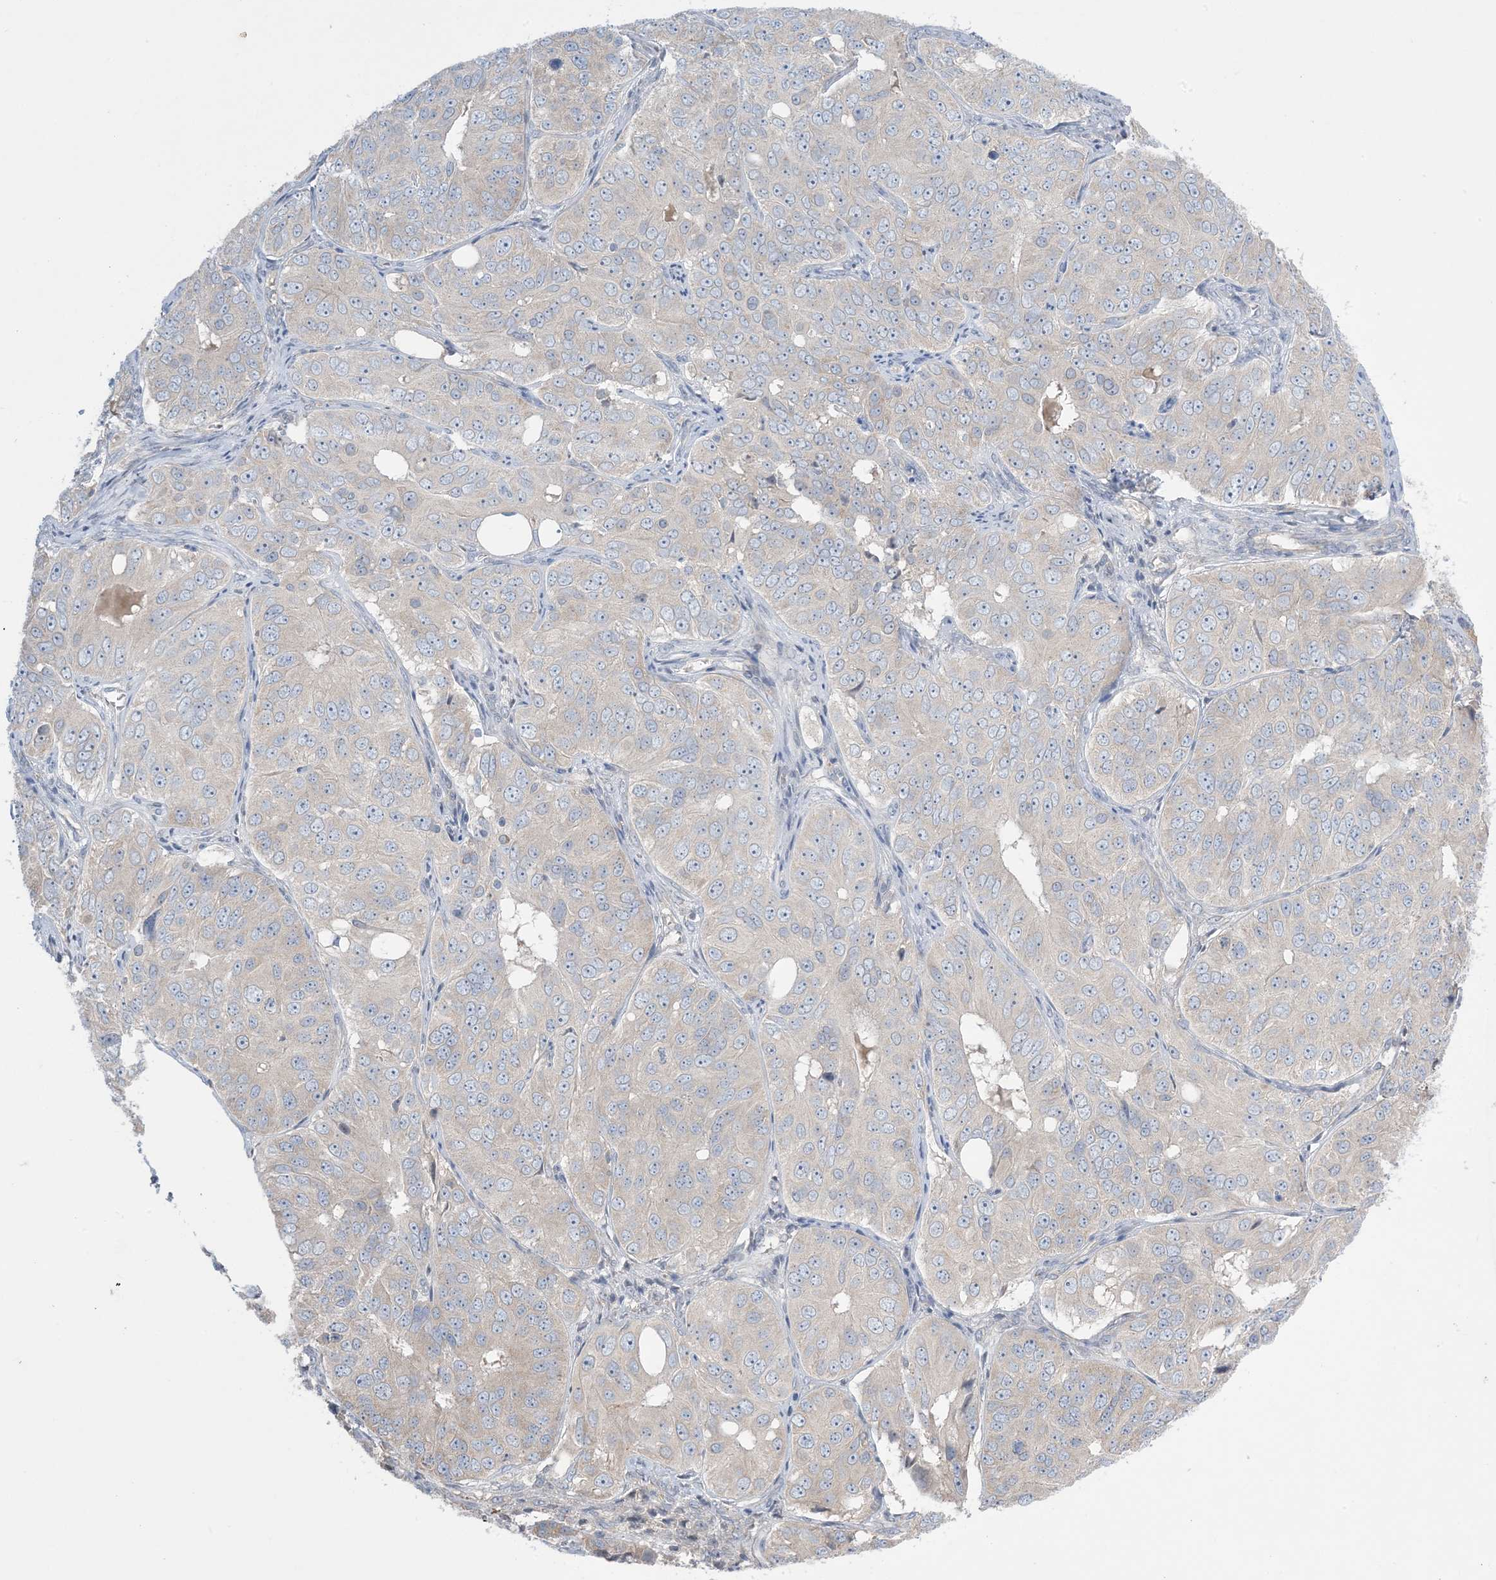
{"staining": {"intensity": "negative", "quantity": "none", "location": "none"}, "tissue": "ovarian cancer", "cell_type": "Tumor cells", "image_type": "cancer", "snomed": [{"axis": "morphology", "description": "Carcinoma, endometroid"}, {"axis": "topography", "description": "Ovary"}], "caption": "A high-resolution micrograph shows immunohistochemistry (IHC) staining of ovarian cancer, which reveals no significant expression in tumor cells.", "gene": "MMGT1", "patient": {"sex": "female", "age": 51}}